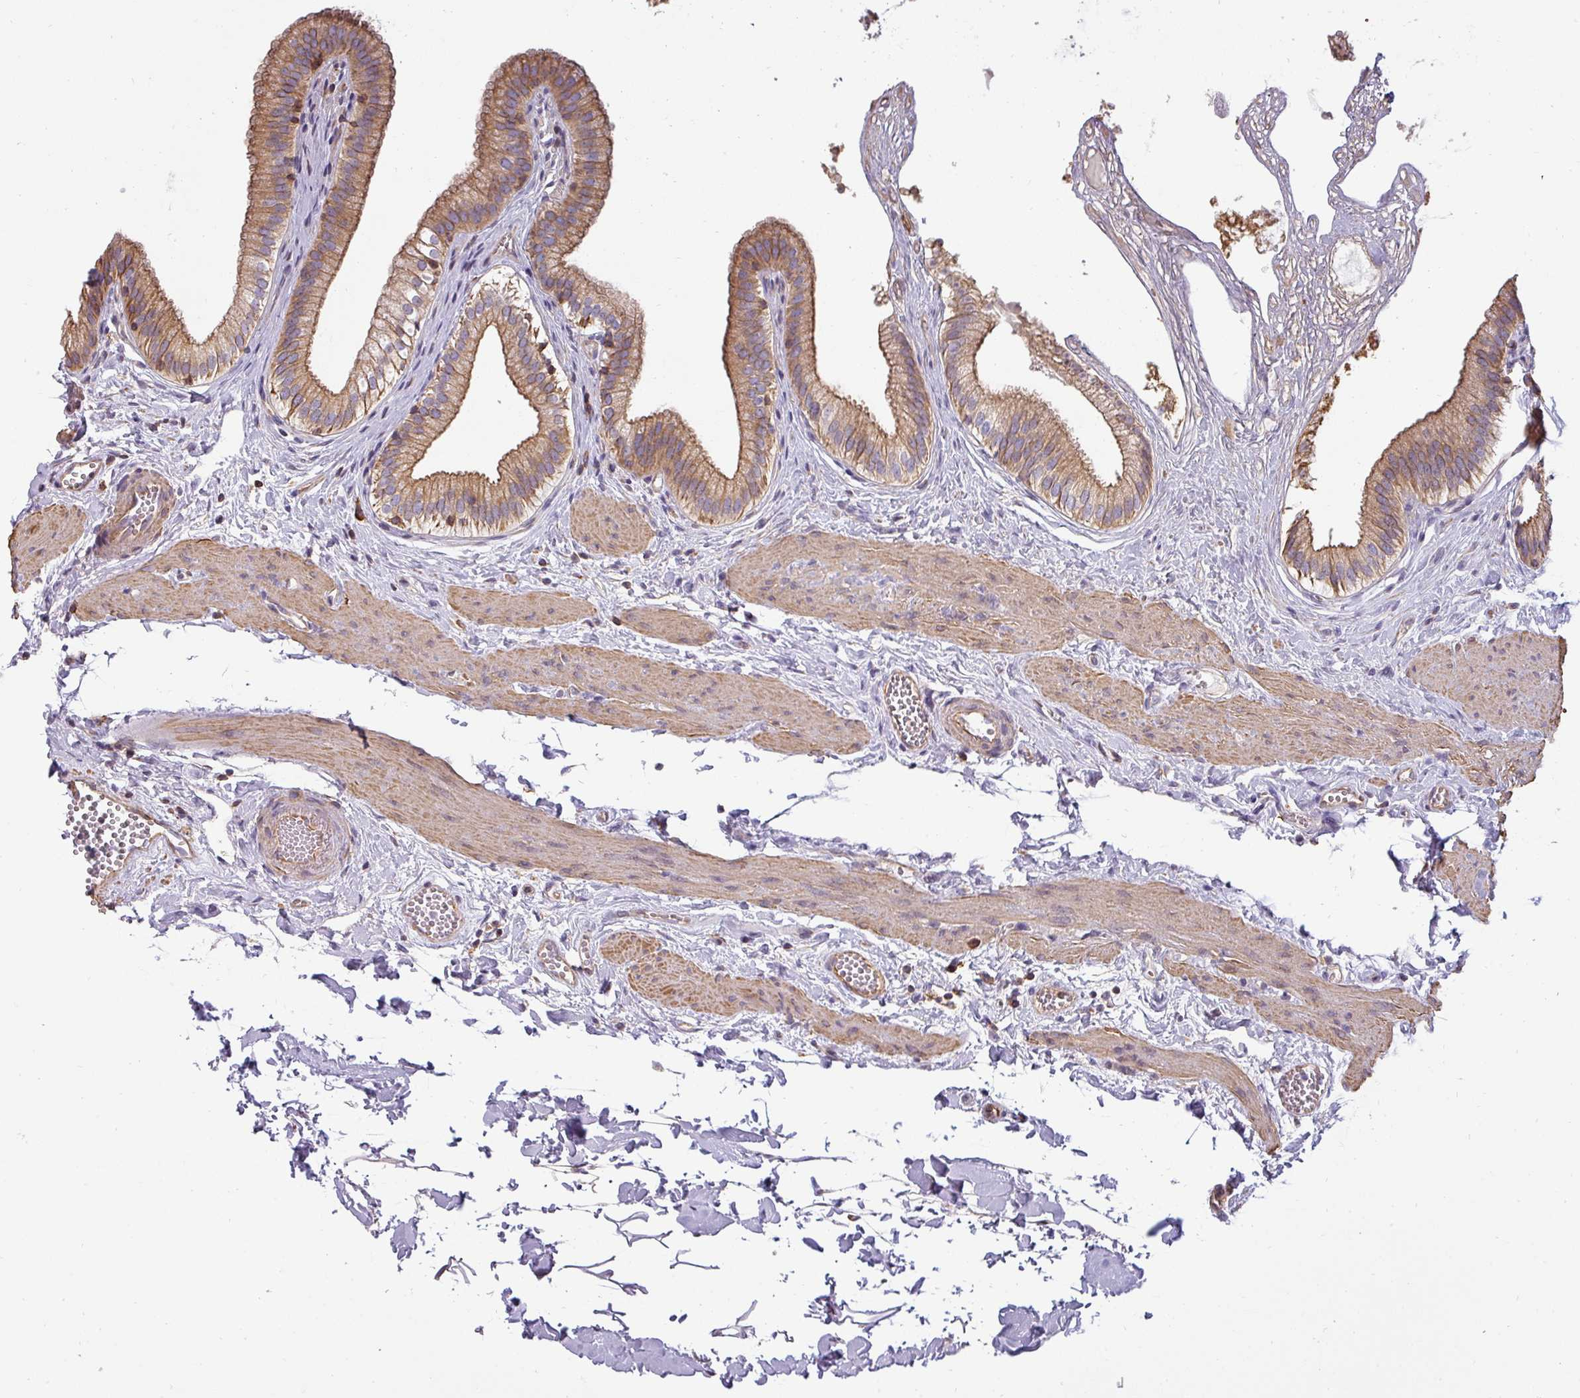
{"staining": {"intensity": "moderate", "quantity": ">75%", "location": "cytoplasmic/membranous"}, "tissue": "gallbladder", "cell_type": "Glandular cells", "image_type": "normal", "snomed": [{"axis": "morphology", "description": "Normal tissue, NOS"}, {"axis": "topography", "description": "Gallbladder"}], "caption": "Immunohistochemistry (IHC) staining of benign gallbladder, which shows medium levels of moderate cytoplasmic/membranous staining in approximately >75% of glandular cells indicating moderate cytoplasmic/membranous protein expression. The staining was performed using DAB (brown) for protein detection and nuclei were counterstained in hematoxylin (blue).", "gene": "ZNF835", "patient": {"sex": "female", "age": 54}}